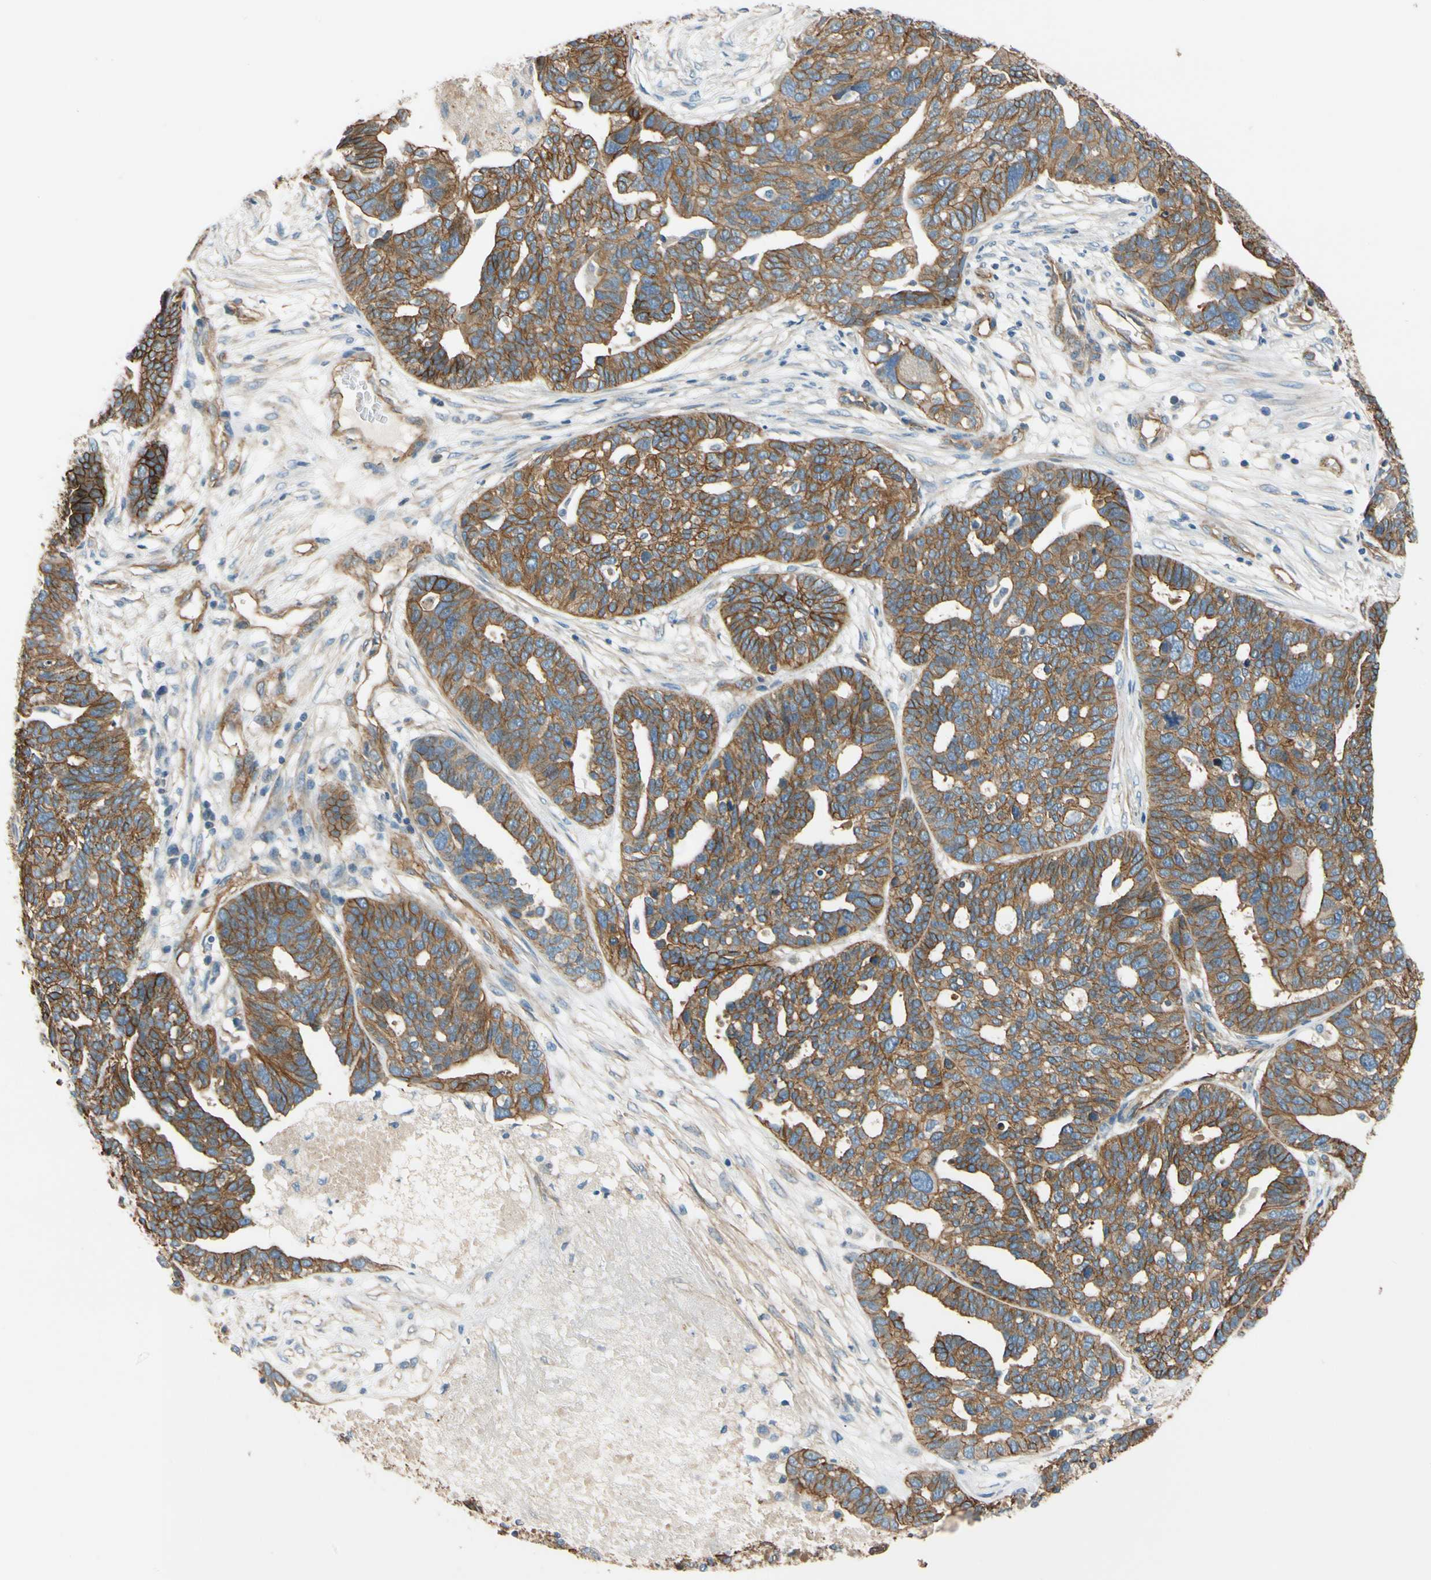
{"staining": {"intensity": "moderate", "quantity": ">75%", "location": "cytoplasmic/membranous"}, "tissue": "ovarian cancer", "cell_type": "Tumor cells", "image_type": "cancer", "snomed": [{"axis": "morphology", "description": "Cystadenocarcinoma, serous, NOS"}, {"axis": "topography", "description": "Ovary"}], "caption": "Ovarian serous cystadenocarcinoma stained with a brown dye reveals moderate cytoplasmic/membranous positive staining in approximately >75% of tumor cells.", "gene": "SPTAN1", "patient": {"sex": "female", "age": 59}}